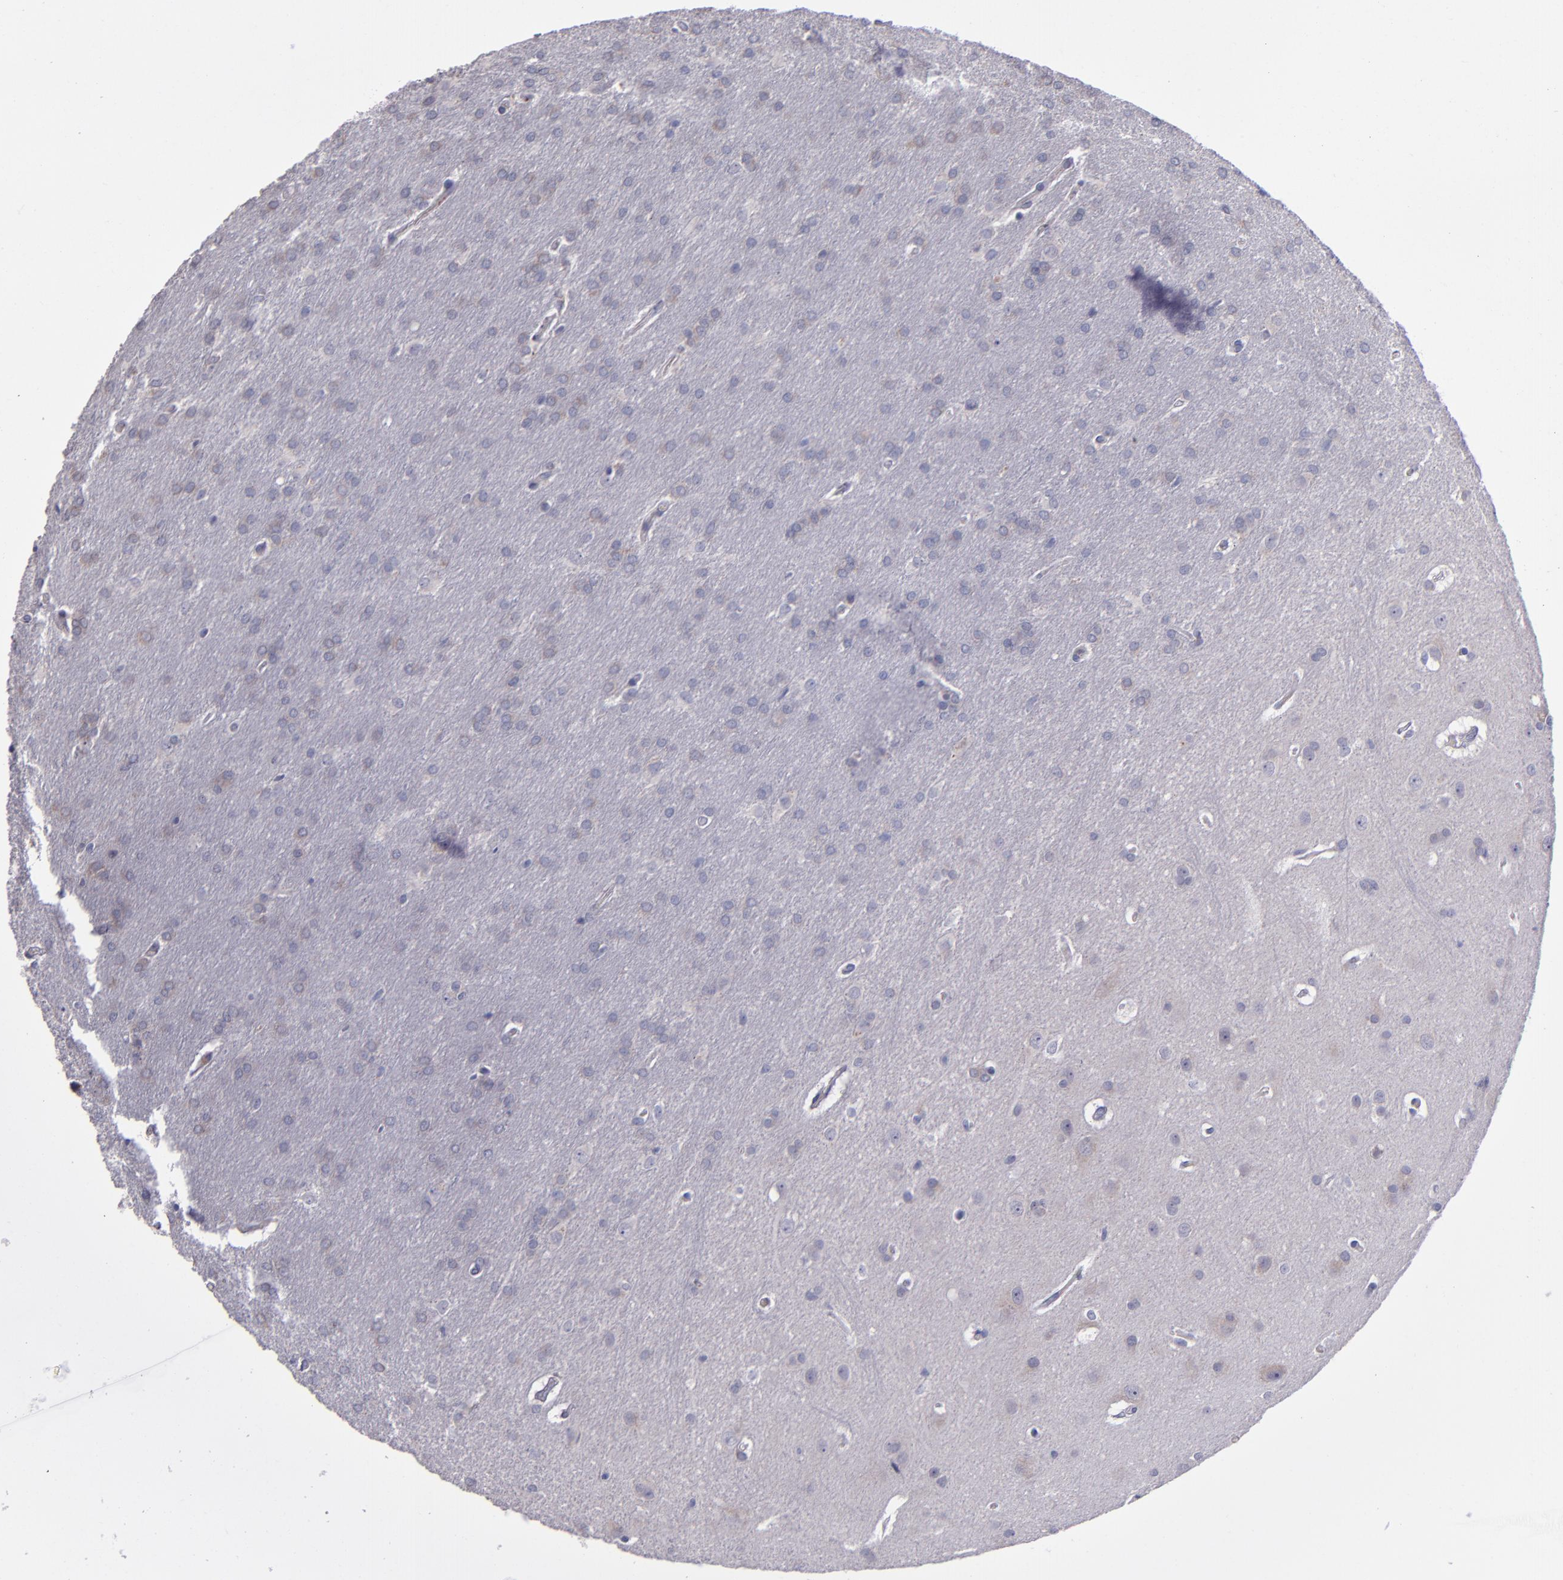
{"staining": {"intensity": "moderate", "quantity": "<25%", "location": "cytoplasmic/membranous"}, "tissue": "glioma", "cell_type": "Tumor cells", "image_type": "cancer", "snomed": [{"axis": "morphology", "description": "Glioma, malignant, Low grade"}, {"axis": "topography", "description": "Brain"}], "caption": "IHC of malignant glioma (low-grade) reveals low levels of moderate cytoplasmic/membranous positivity in approximately <25% of tumor cells.", "gene": "RAB41", "patient": {"sex": "female", "age": 32}}